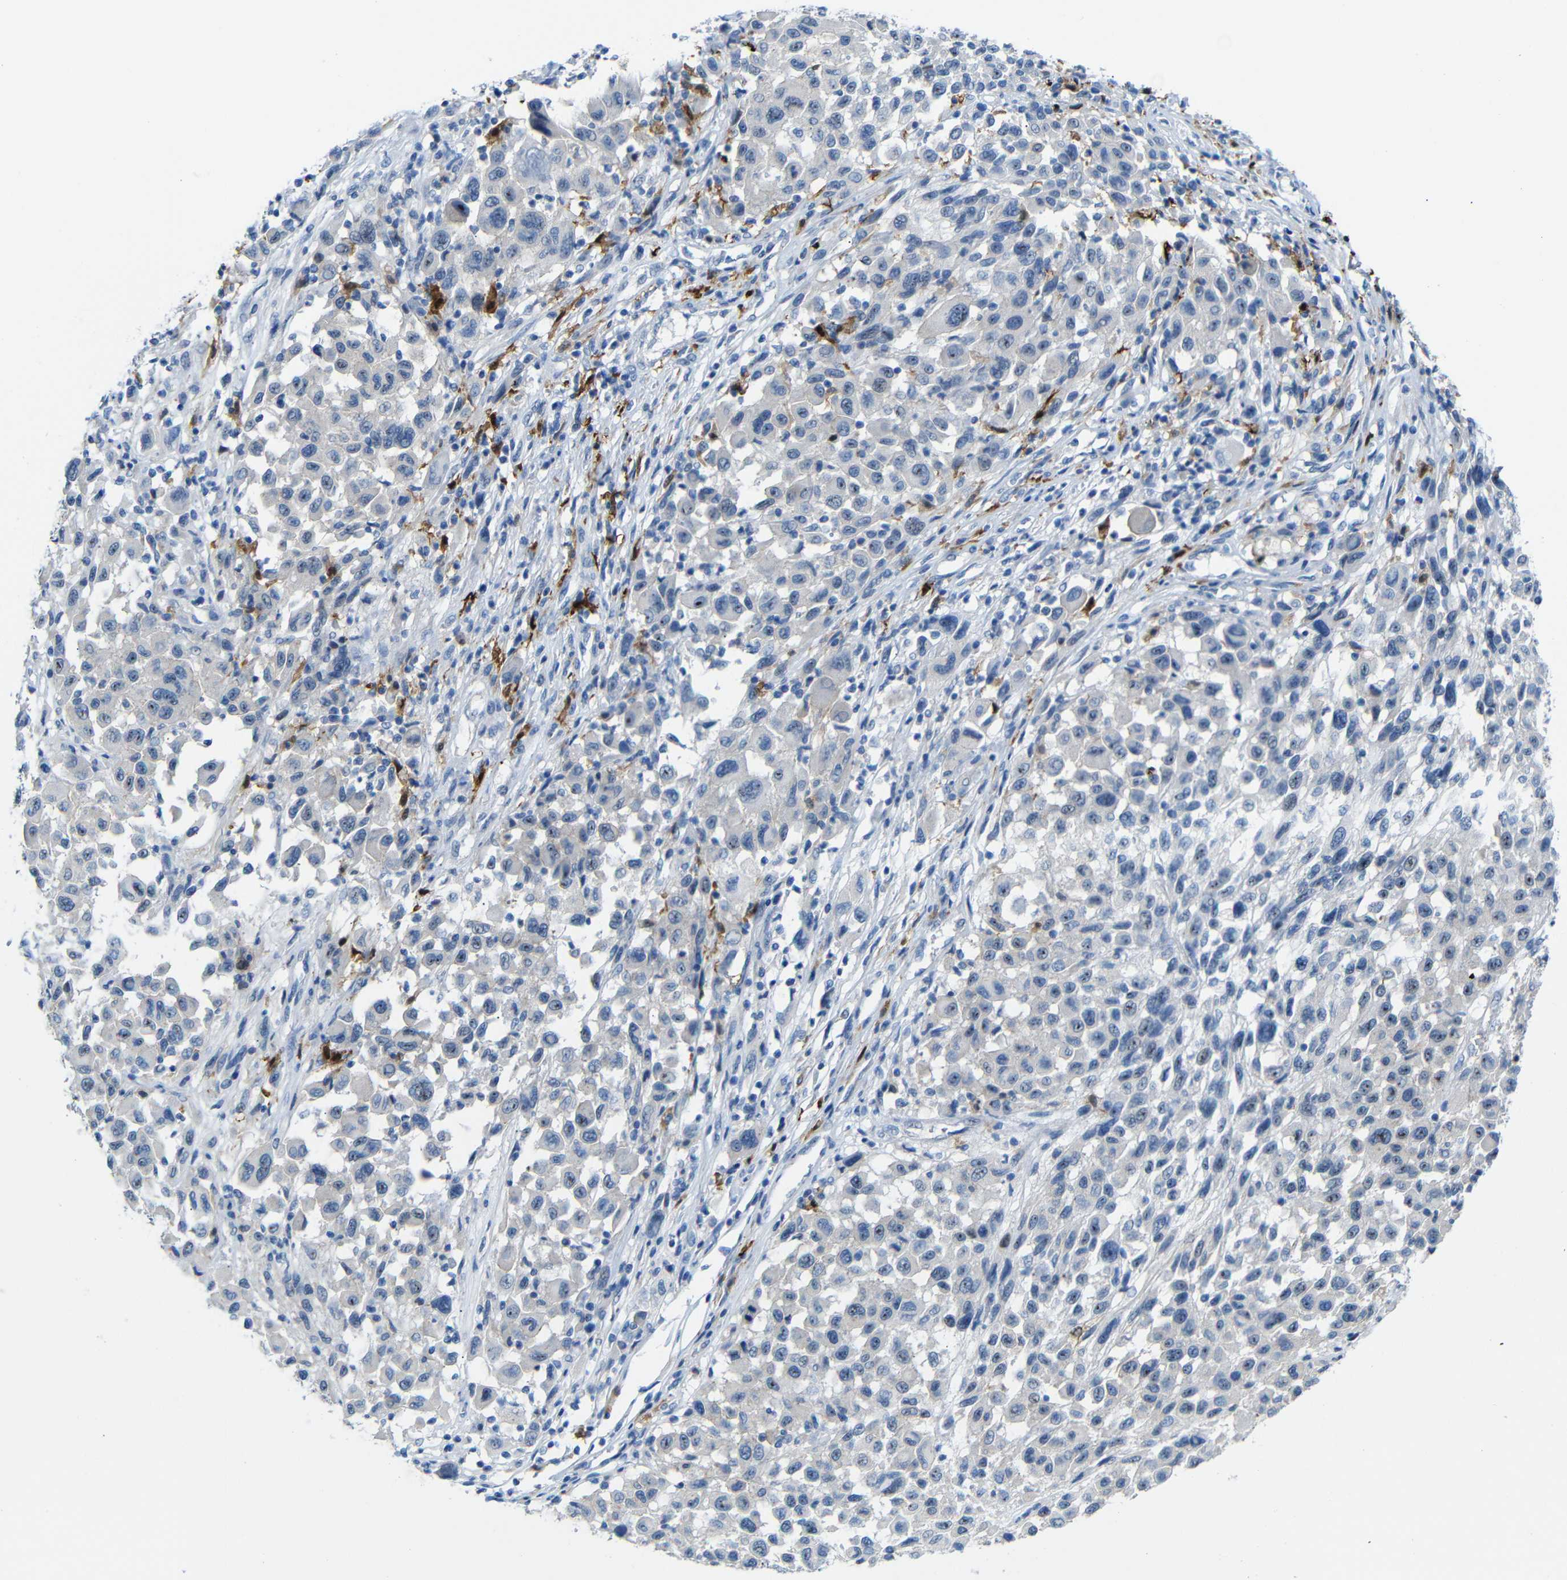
{"staining": {"intensity": "moderate", "quantity": "<25%", "location": "nuclear"}, "tissue": "melanoma", "cell_type": "Tumor cells", "image_type": "cancer", "snomed": [{"axis": "morphology", "description": "Malignant melanoma, Metastatic site"}, {"axis": "topography", "description": "Lymph node"}], "caption": "Protein expression analysis of human malignant melanoma (metastatic site) reveals moderate nuclear expression in about <25% of tumor cells.", "gene": "C1orf210", "patient": {"sex": "male", "age": 61}}